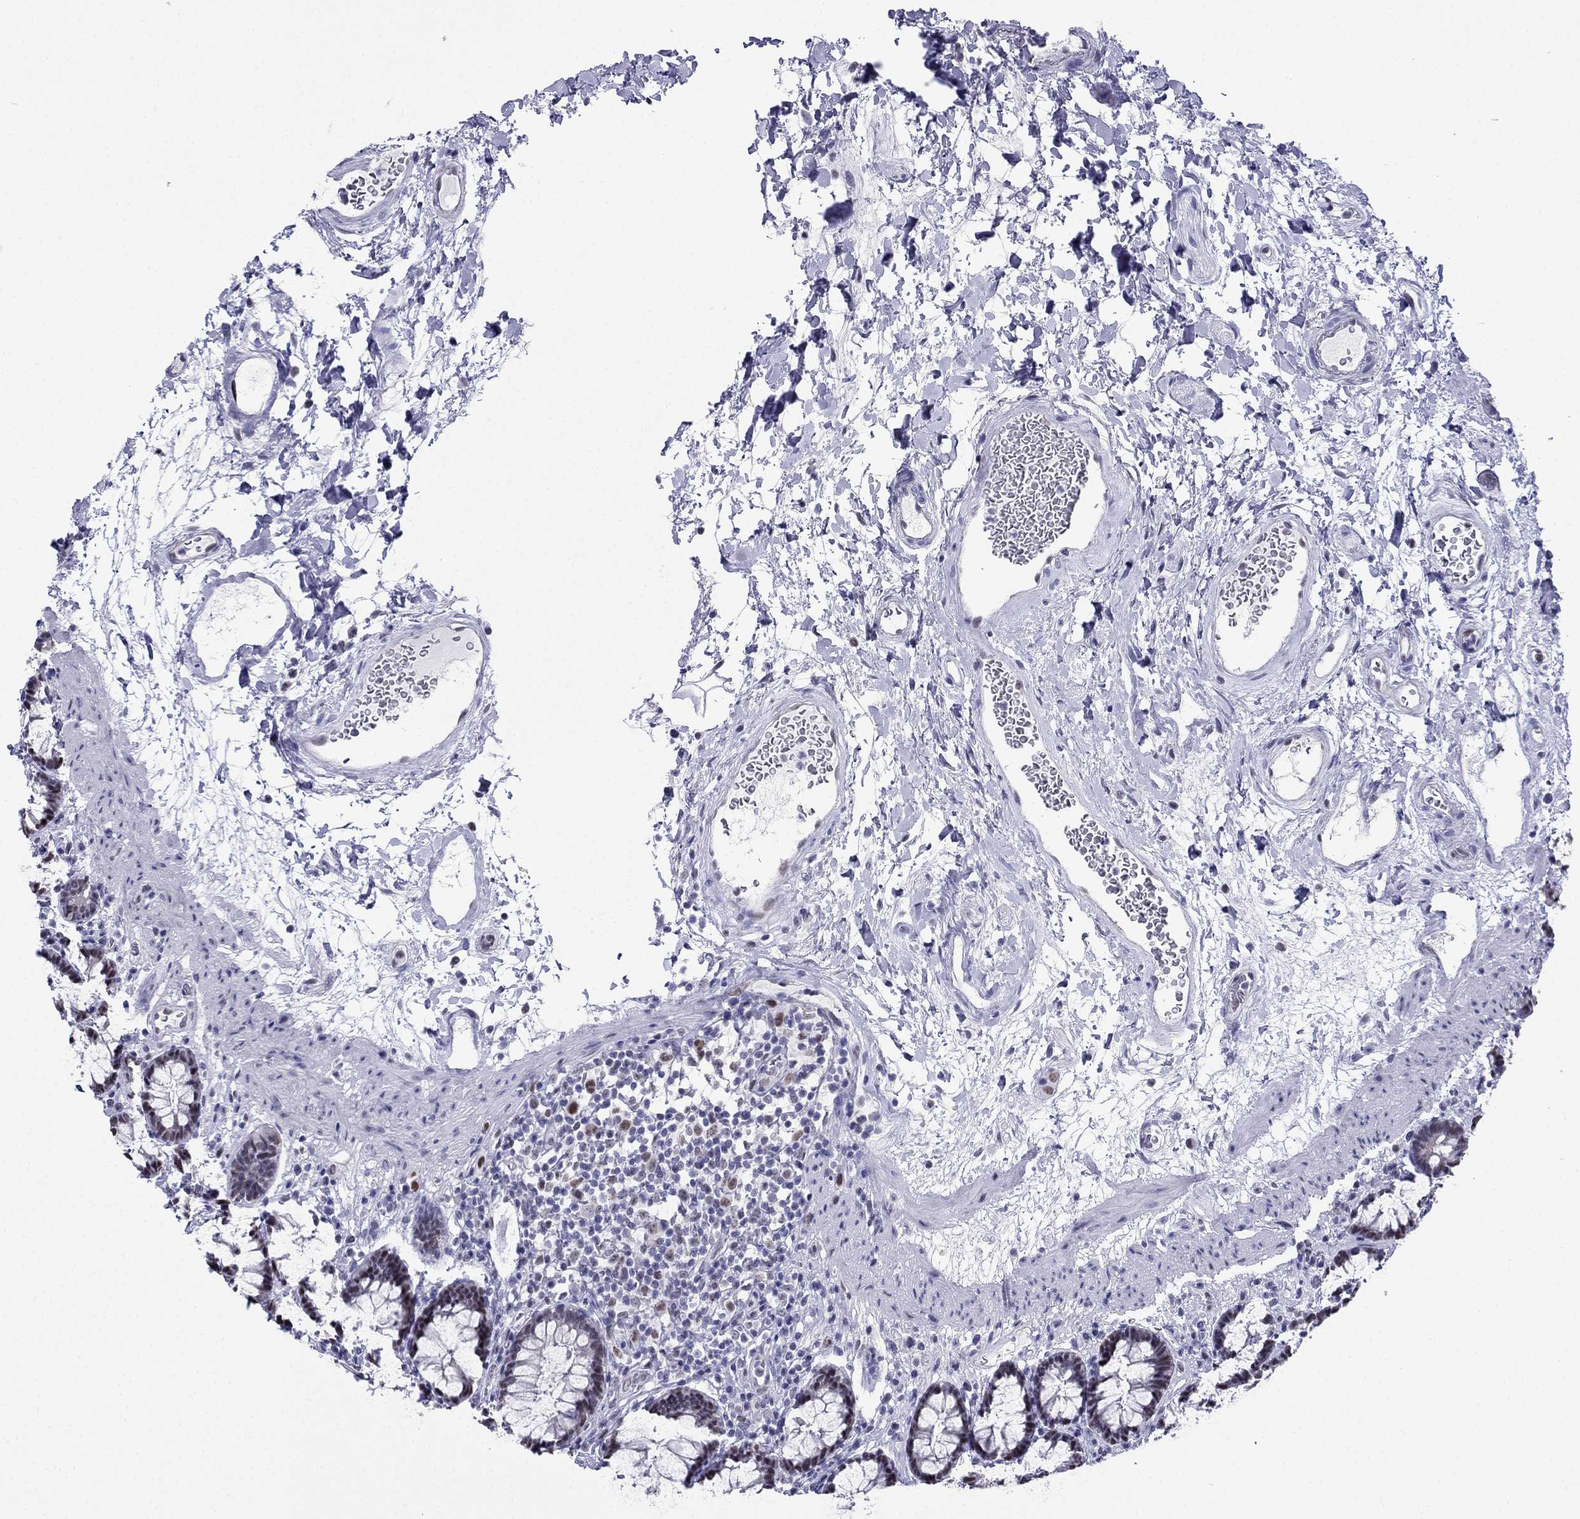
{"staining": {"intensity": "weak", "quantity": "25%-75%", "location": "nuclear"}, "tissue": "rectum", "cell_type": "Glandular cells", "image_type": "normal", "snomed": [{"axis": "morphology", "description": "Normal tissue, NOS"}, {"axis": "topography", "description": "Rectum"}], "caption": "An immunohistochemistry photomicrograph of benign tissue is shown. Protein staining in brown highlights weak nuclear positivity in rectum within glandular cells. (DAB = brown stain, brightfield microscopy at high magnification).", "gene": "PPM1G", "patient": {"sex": "male", "age": 72}}